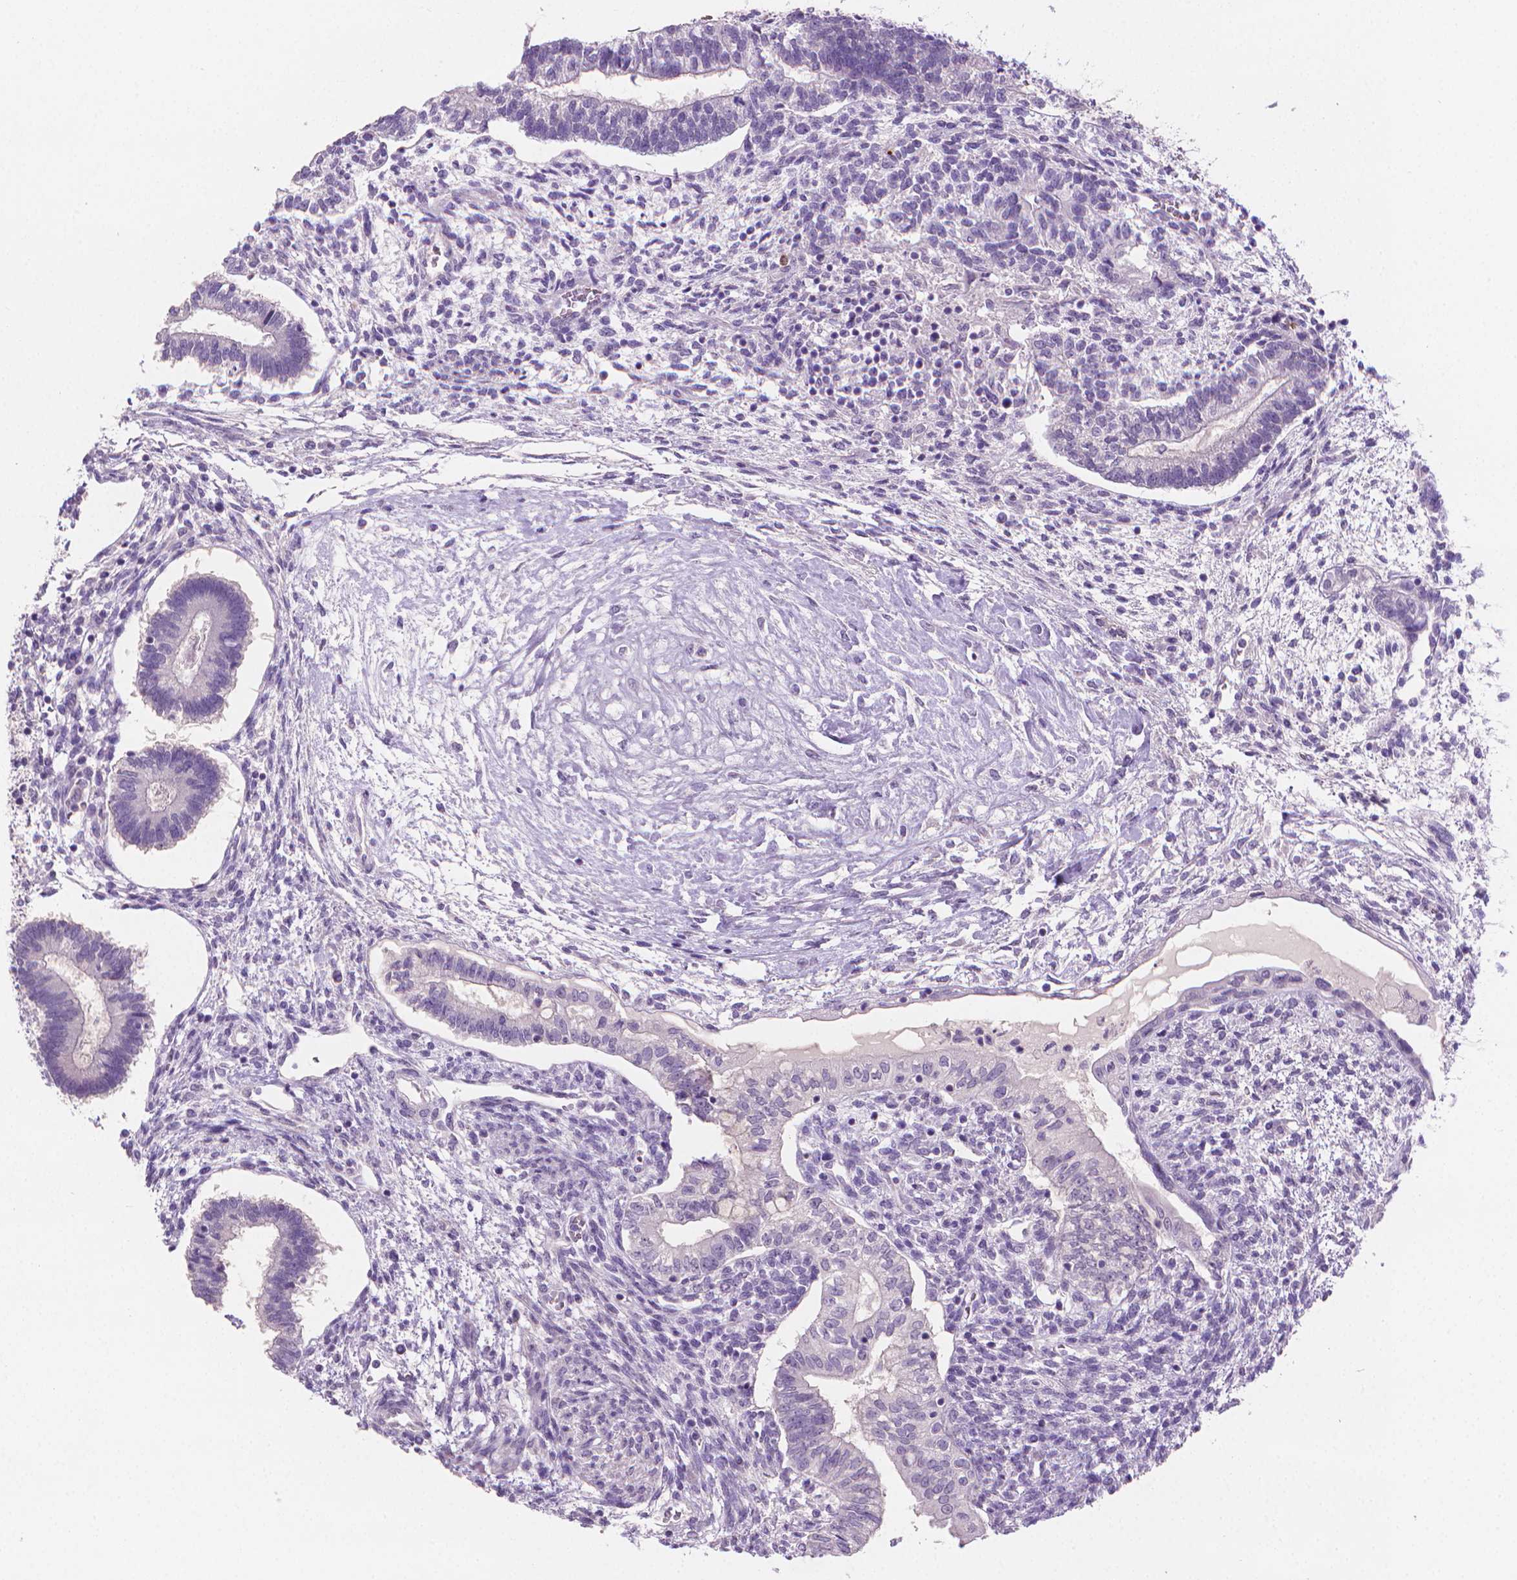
{"staining": {"intensity": "negative", "quantity": "none", "location": "none"}, "tissue": "testis cancer", "cell_type": "Tumor cells", "image_type": "cancer", "snomed": [{"axis": "morphology", "description": "Carcinoma, Embryonal, NOS"}, {"axis": "topography", "description": "Testis"}], "caption": "A histopathology image of embryonal carcinoma (testis) stained for a protein displays no brown staining in tumor cells. (DAB immunohistochemistry, high magnification).", "gene": "TNNI2", "patient": {"sex": "male", "age": 37}}